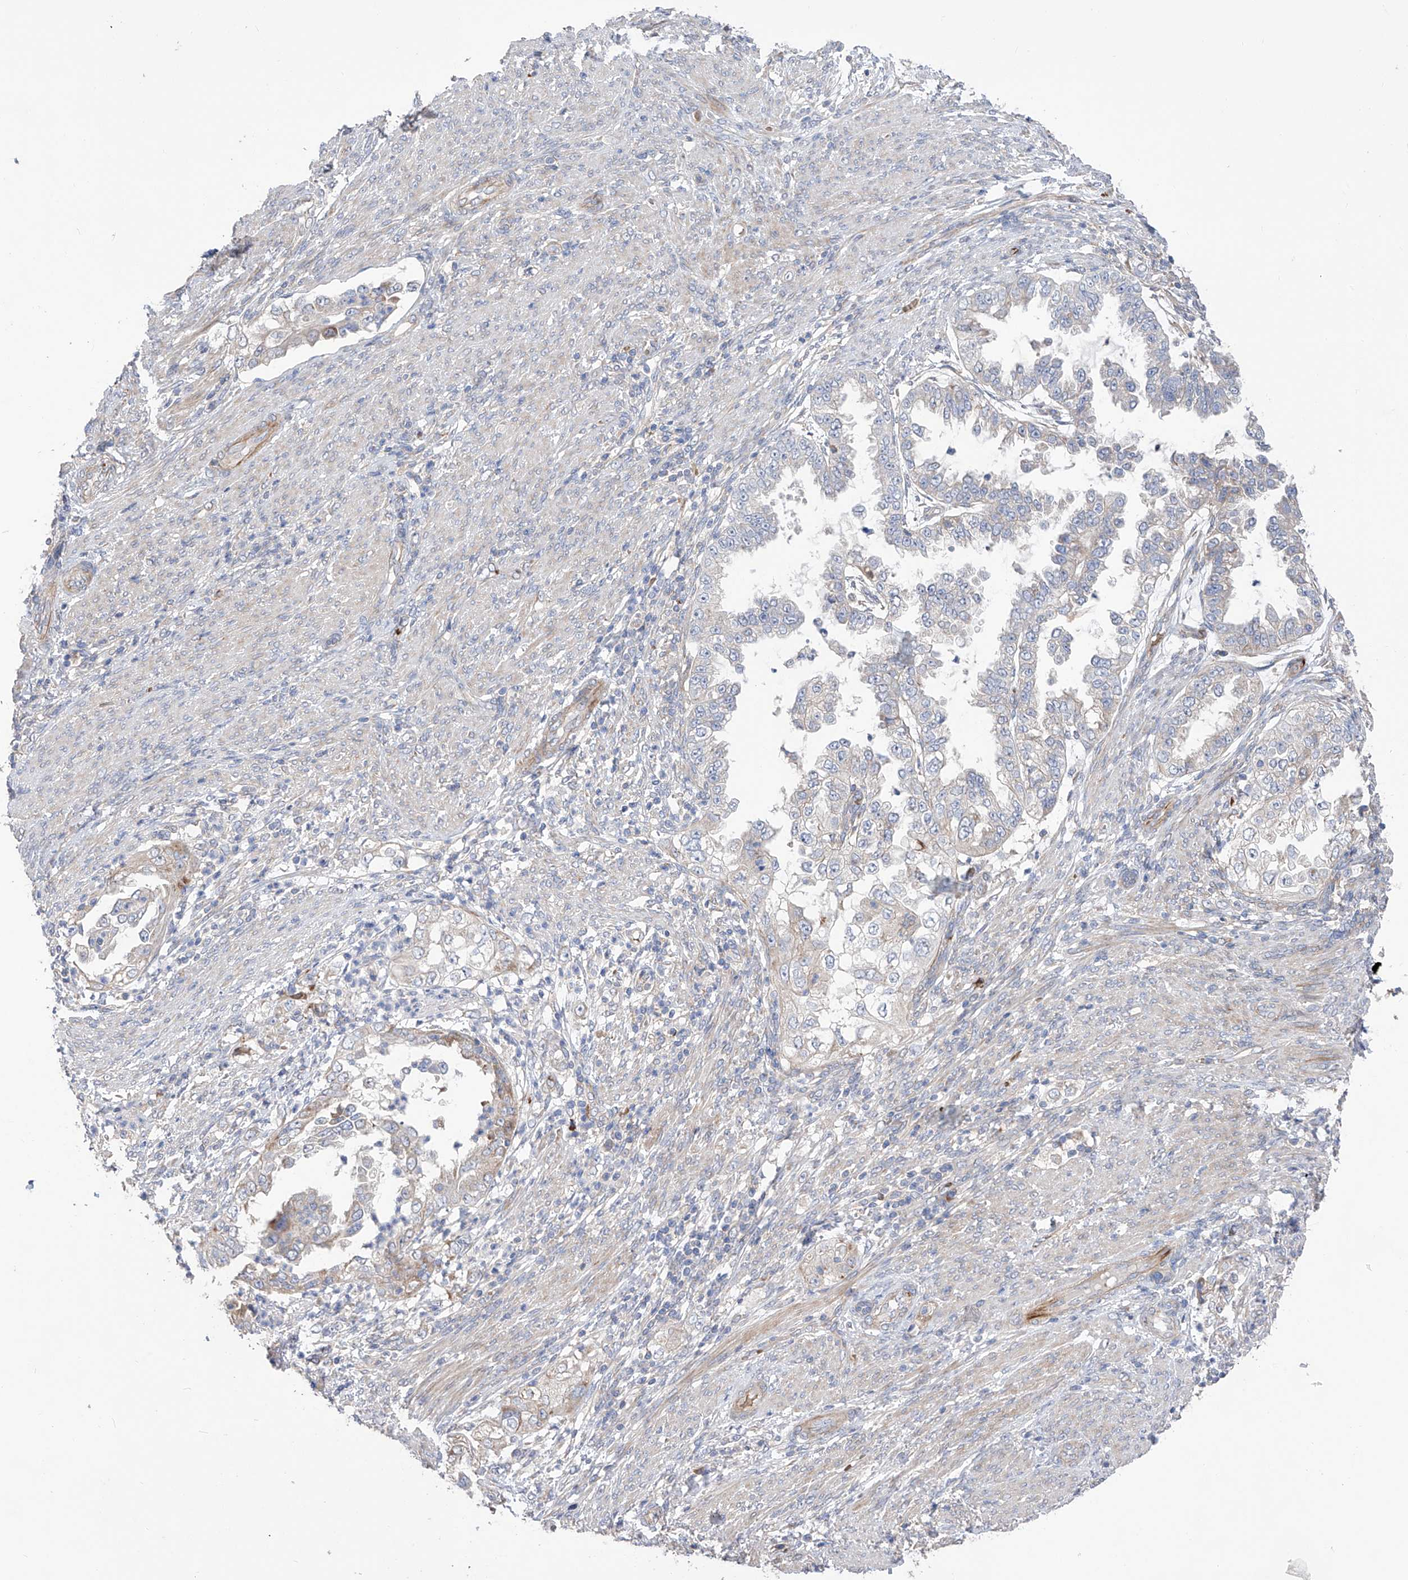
{"staining": {"intensity": "weak", "quantity": "<25%", "location": "cytoplasmic/membranous"}, "tissue": "endometrial cancer", "cell_type": "Tumor cells", "image_type": "cancer", "snomed": [{"axis": "morphology", "description": "Adenocarcinoma, NOS"}, {"axis": "topography", "description": "Endometrium"}], "caption": "Immunohistochemical staining of adenocarcinoma (endometrial) displays no significant positivity in tumor cells.", "gene": "NFATC4", "patient": {"sex": "female", "age": 85}}